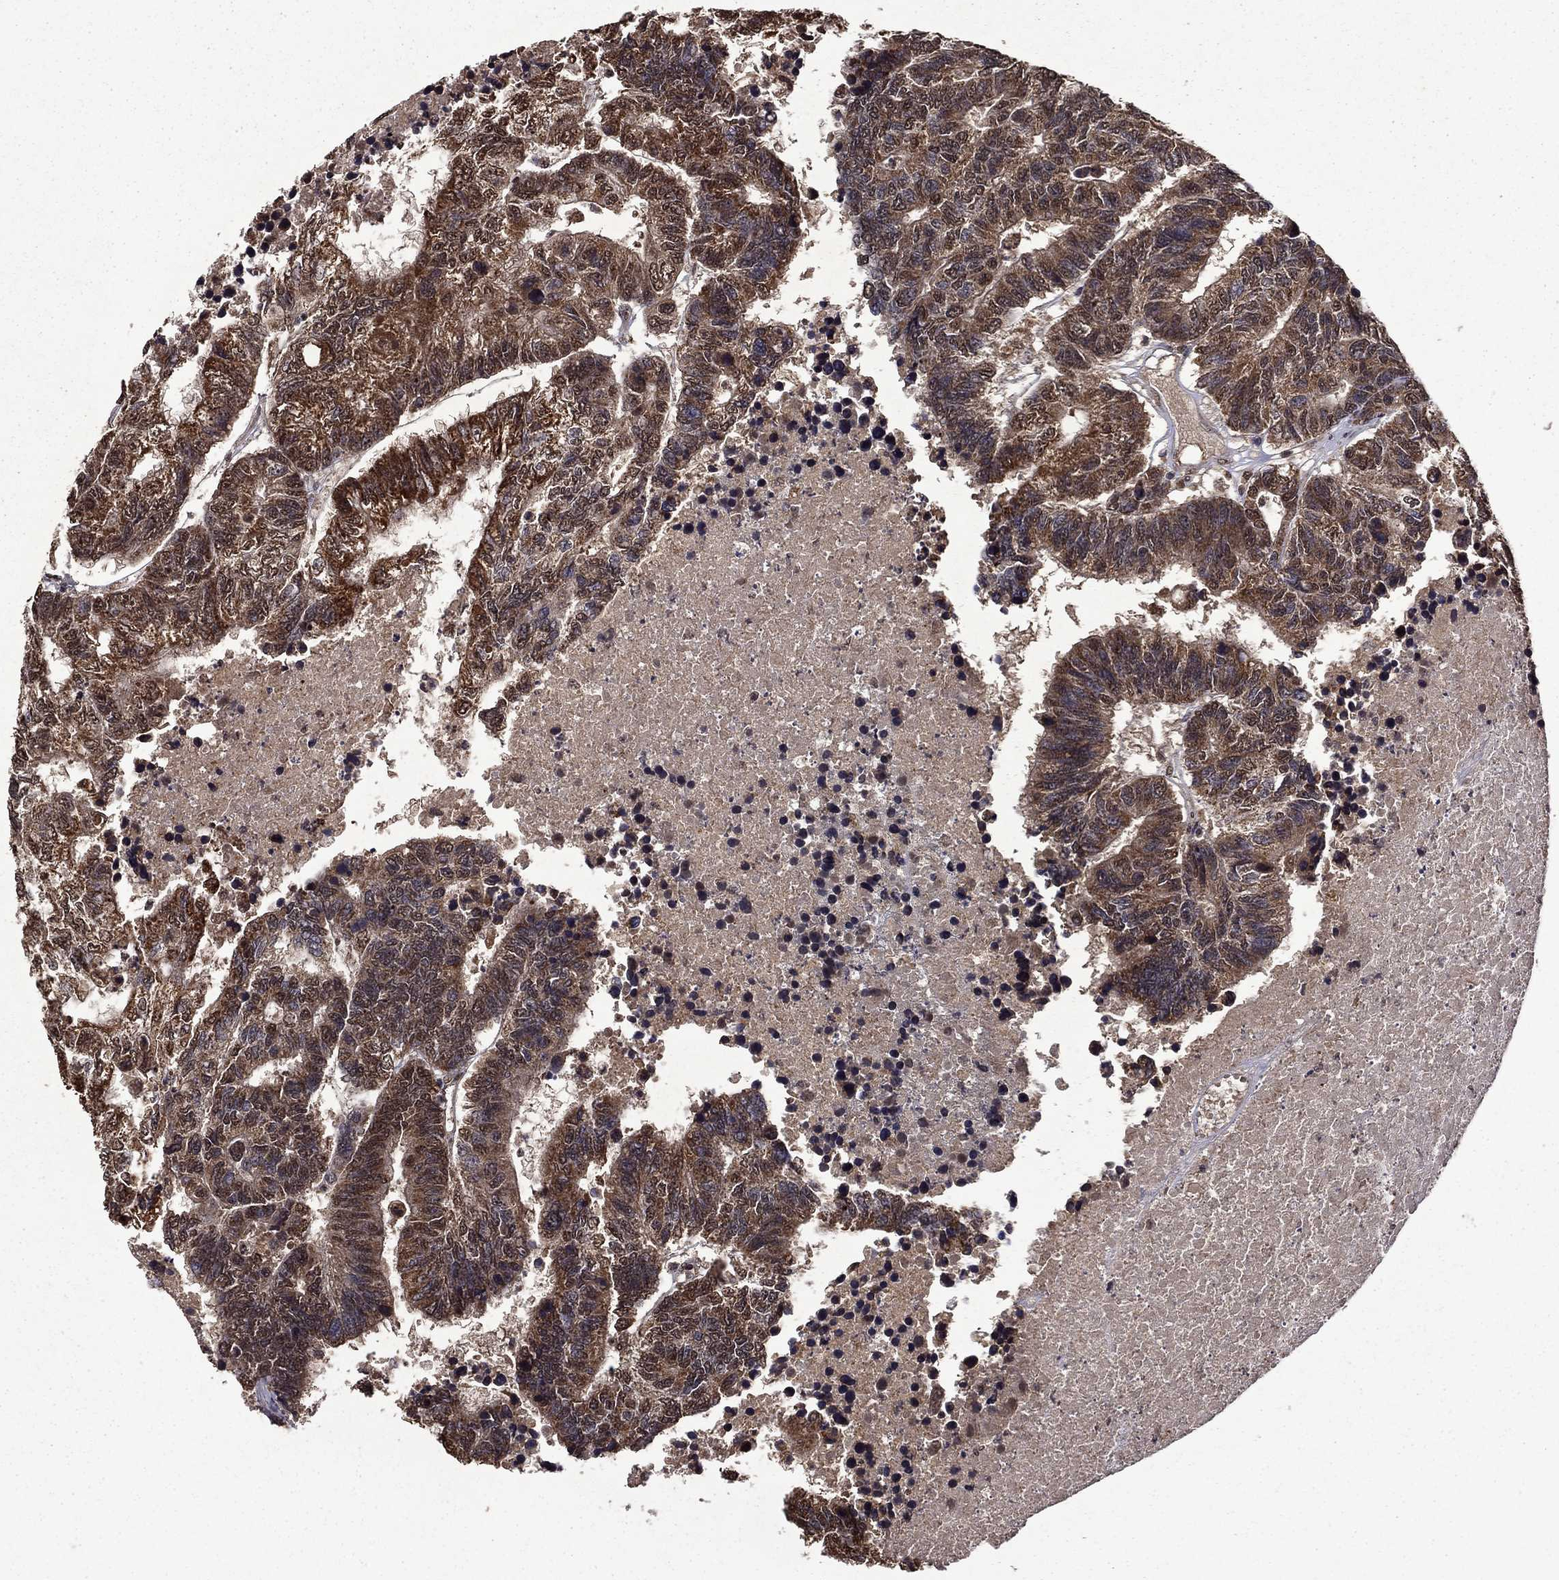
{"staining": {"intensity": "strong", "quantity": "25%-75%", "location": "cytoplasmic/membranous,nuclear"}, "tissue": "colorectal cancer", "cell_type": "Tumor cells", "image_type": "cancer", "snomed": [{"axis": "morphology", "description": "Adenocarcinoma, NOS"}, {"axis": "topography", "description": "Colon"}], "caption": "IHC micrograph of colorectal cancer (adenocarcinoma) stained for a protein (brown), which shows high levels of strong cytoplasmic/membranous and nuclear positivity in approximately 25%-75% of tumor cells.", "gene": "ITM2B", "patient": {"sex": "female", "age": 48}}